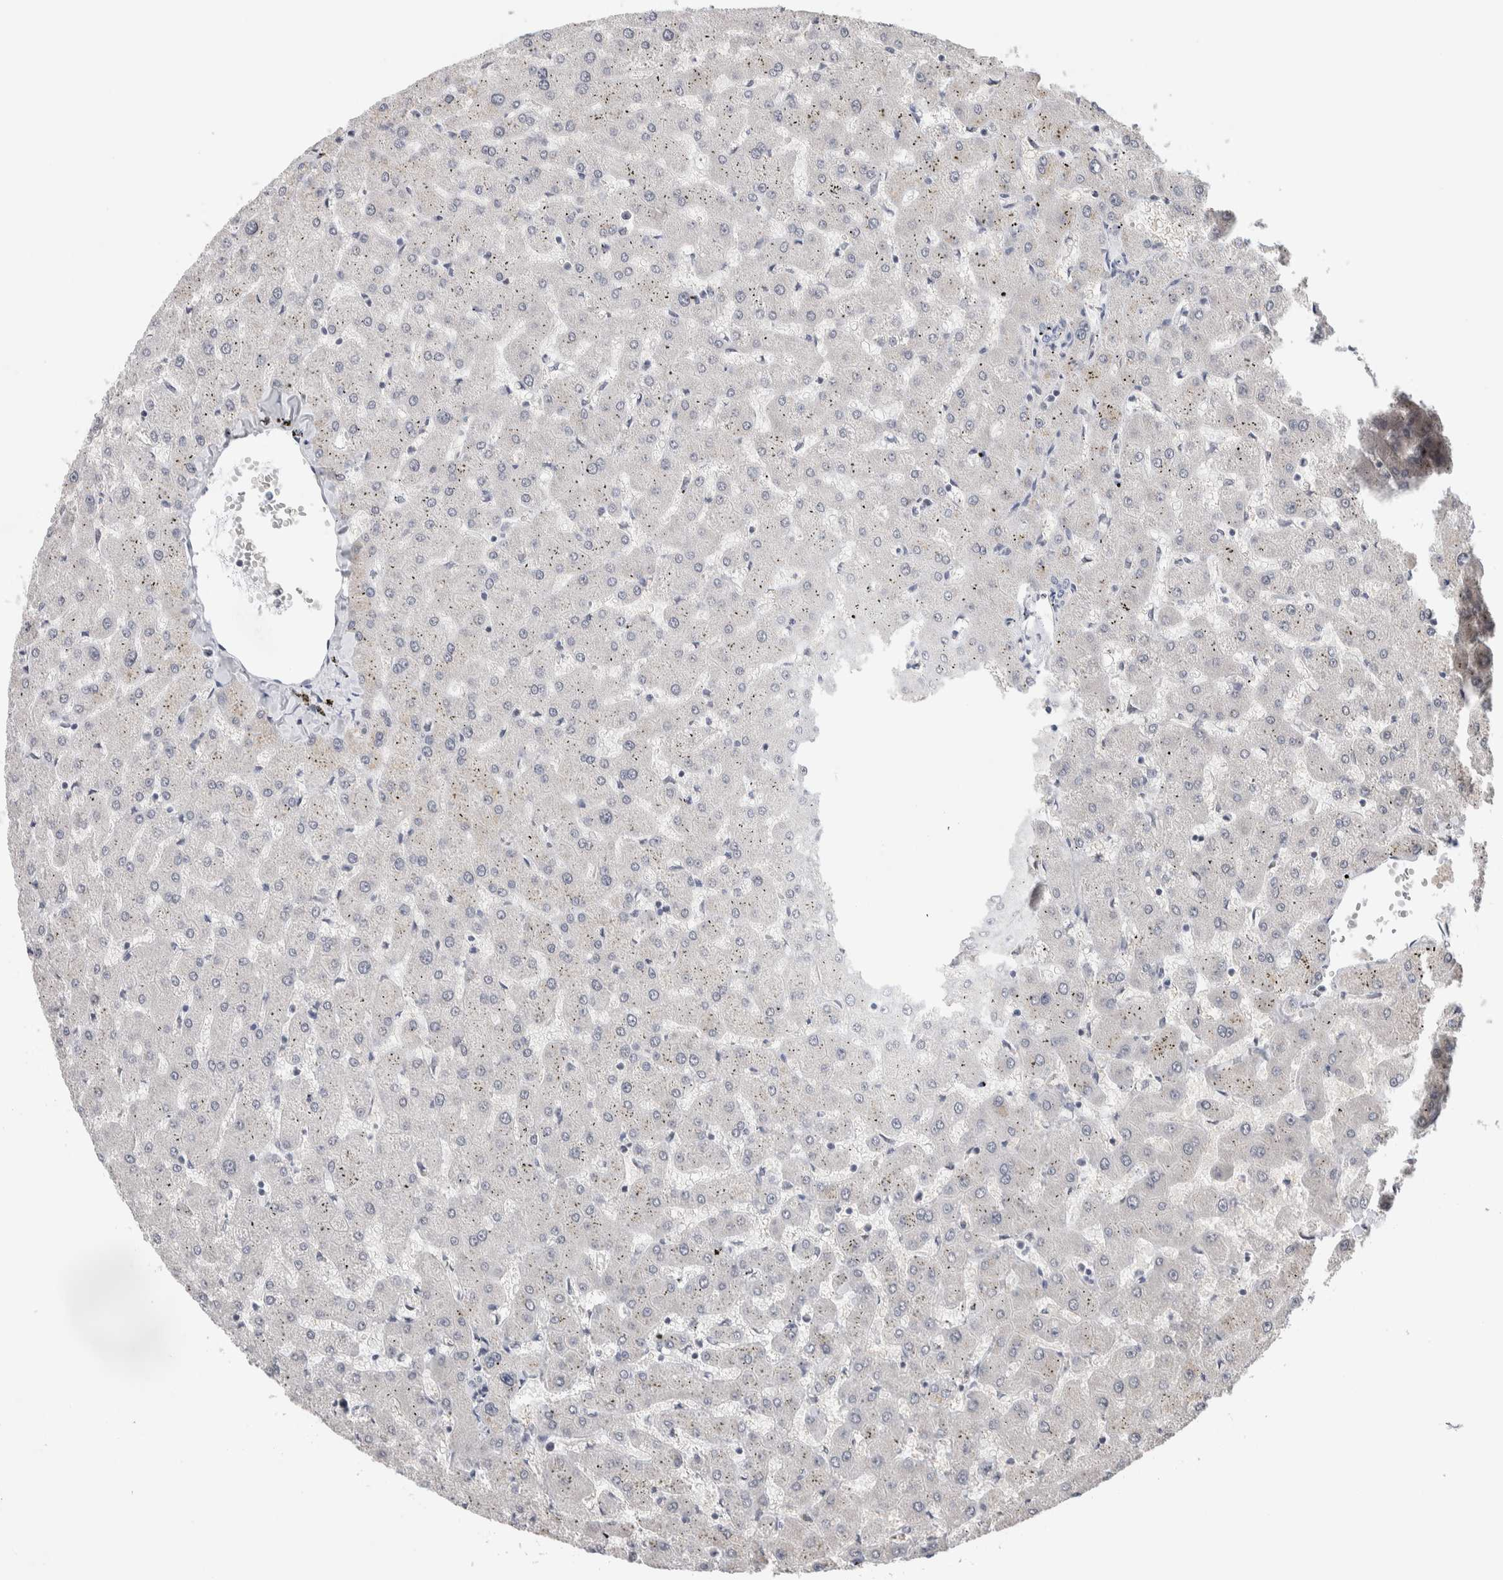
{"staining": {"intensity": "negative", "quantity": "none", "location": "none"}, "tissue": "liver", "cell_type": "Cholangiocytes", "image_type": "normal", "snomed": [{"axis": "morphology", "description": "Normal tissue, NOS"}, {"axis": "topography", "description": "Liver"}], "caption": "DAB immunohistochemical staining of unremarkable liver reveals no significant expression in cholangiocytes. The staining is performed using DAB brown chromogen with nuclei counter-stained in using hematoxylin.", "gene": "SCN2A", "patient": {"sex": "female", "age": 63}}